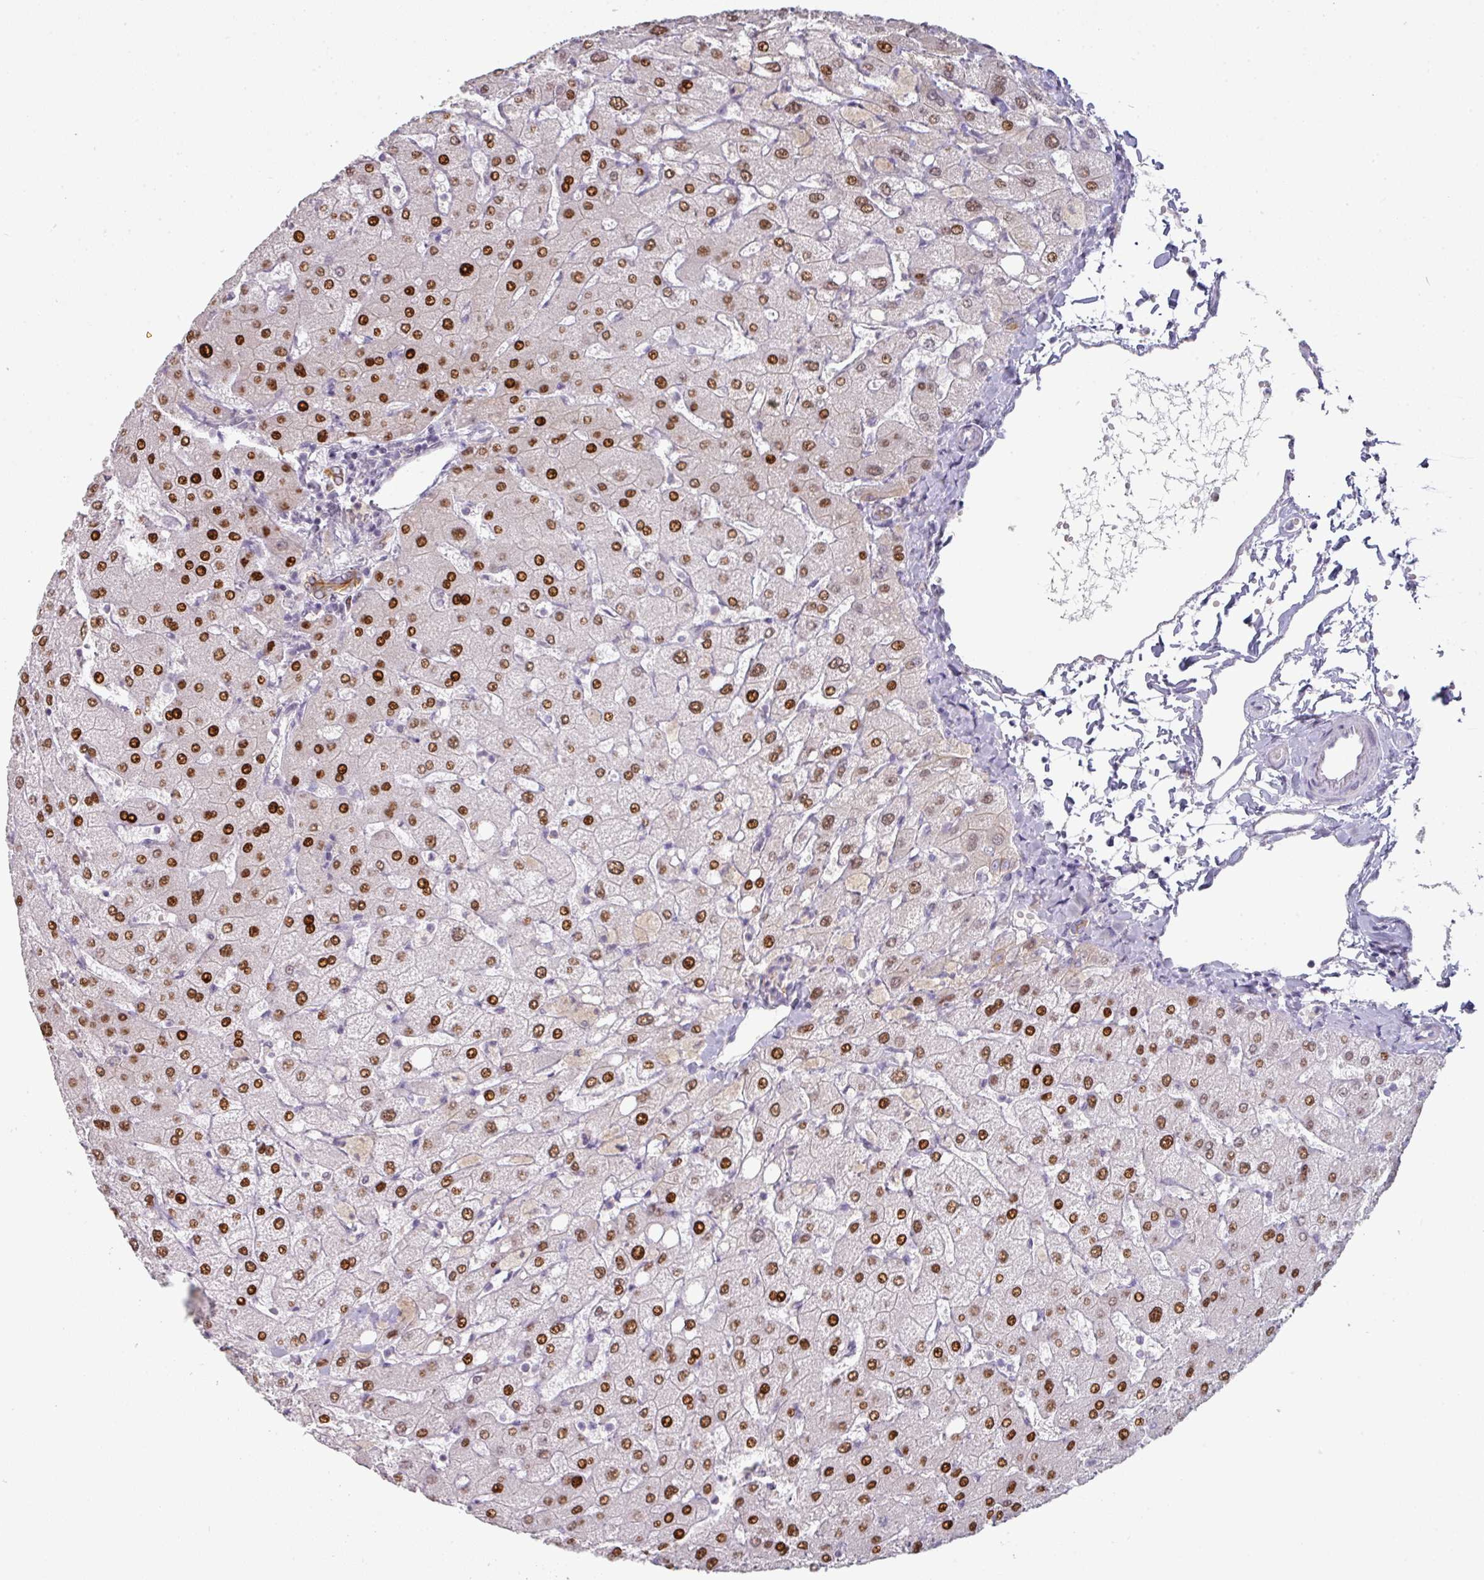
{"staining": {"intensity": "moderate", "quantity": ">75%", "location": "cytoplasmic/membranous"}, "tissue": "liver", "cell_type": "Cholangiocytes", "image_type": "normal", "snomed": [{"axis": "morphology", "description": "Normal tissue, NOS"}, {"axis": "topography", "description": "Liver"}], "caption": "Normal liver exhibits moderate cytoplasmic/membranous positivity in approximately >75% of cholangiocytes, visualized by immunohistochemistry.", "gene": "GTF2H3", "patient": {"sex": "female", "age": 54}}